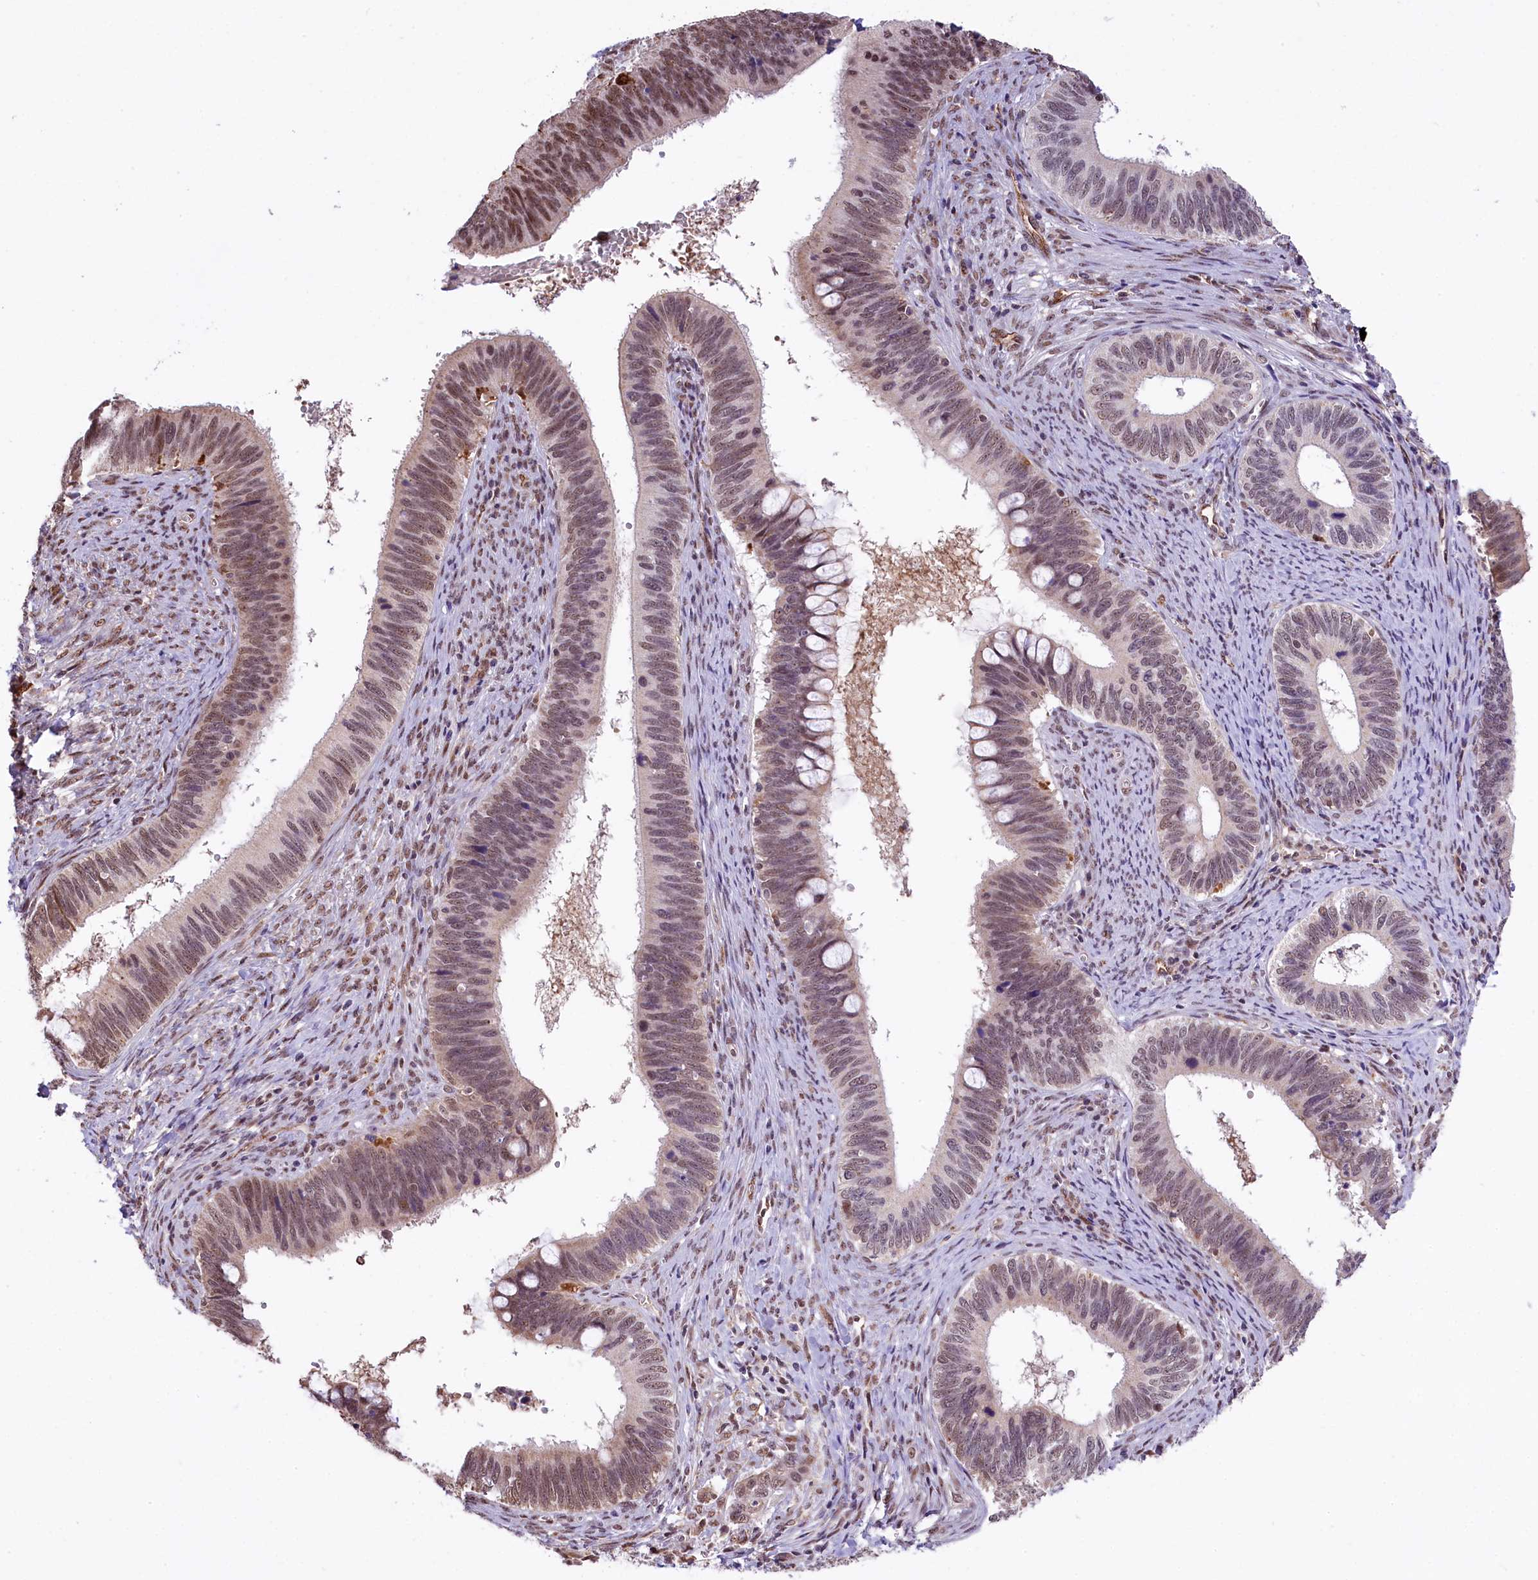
{"staining": {"intensity": "weak", "quantity": "25%-75%", "location": "cytoplasmic/membranous,nuclear"}, "tissue": "cervical cancer", "cell_type": "Tumor cells", "image_type": "cancer", "snomed": [{"axis": "morphology", "description": "Adenocarcinoma, NOS"}, {"axis": "topography", "description": "Cervix"}], "caption": "Immunohistochemical staining of human cervical adenocarcinoma displays low levels of weak cytoplasmic/membranous and nuclear protein positivity in about 25%-75% of tumor cells.", "gene": "MRPL54", "patient": {"sex": "female", "age": 42}}